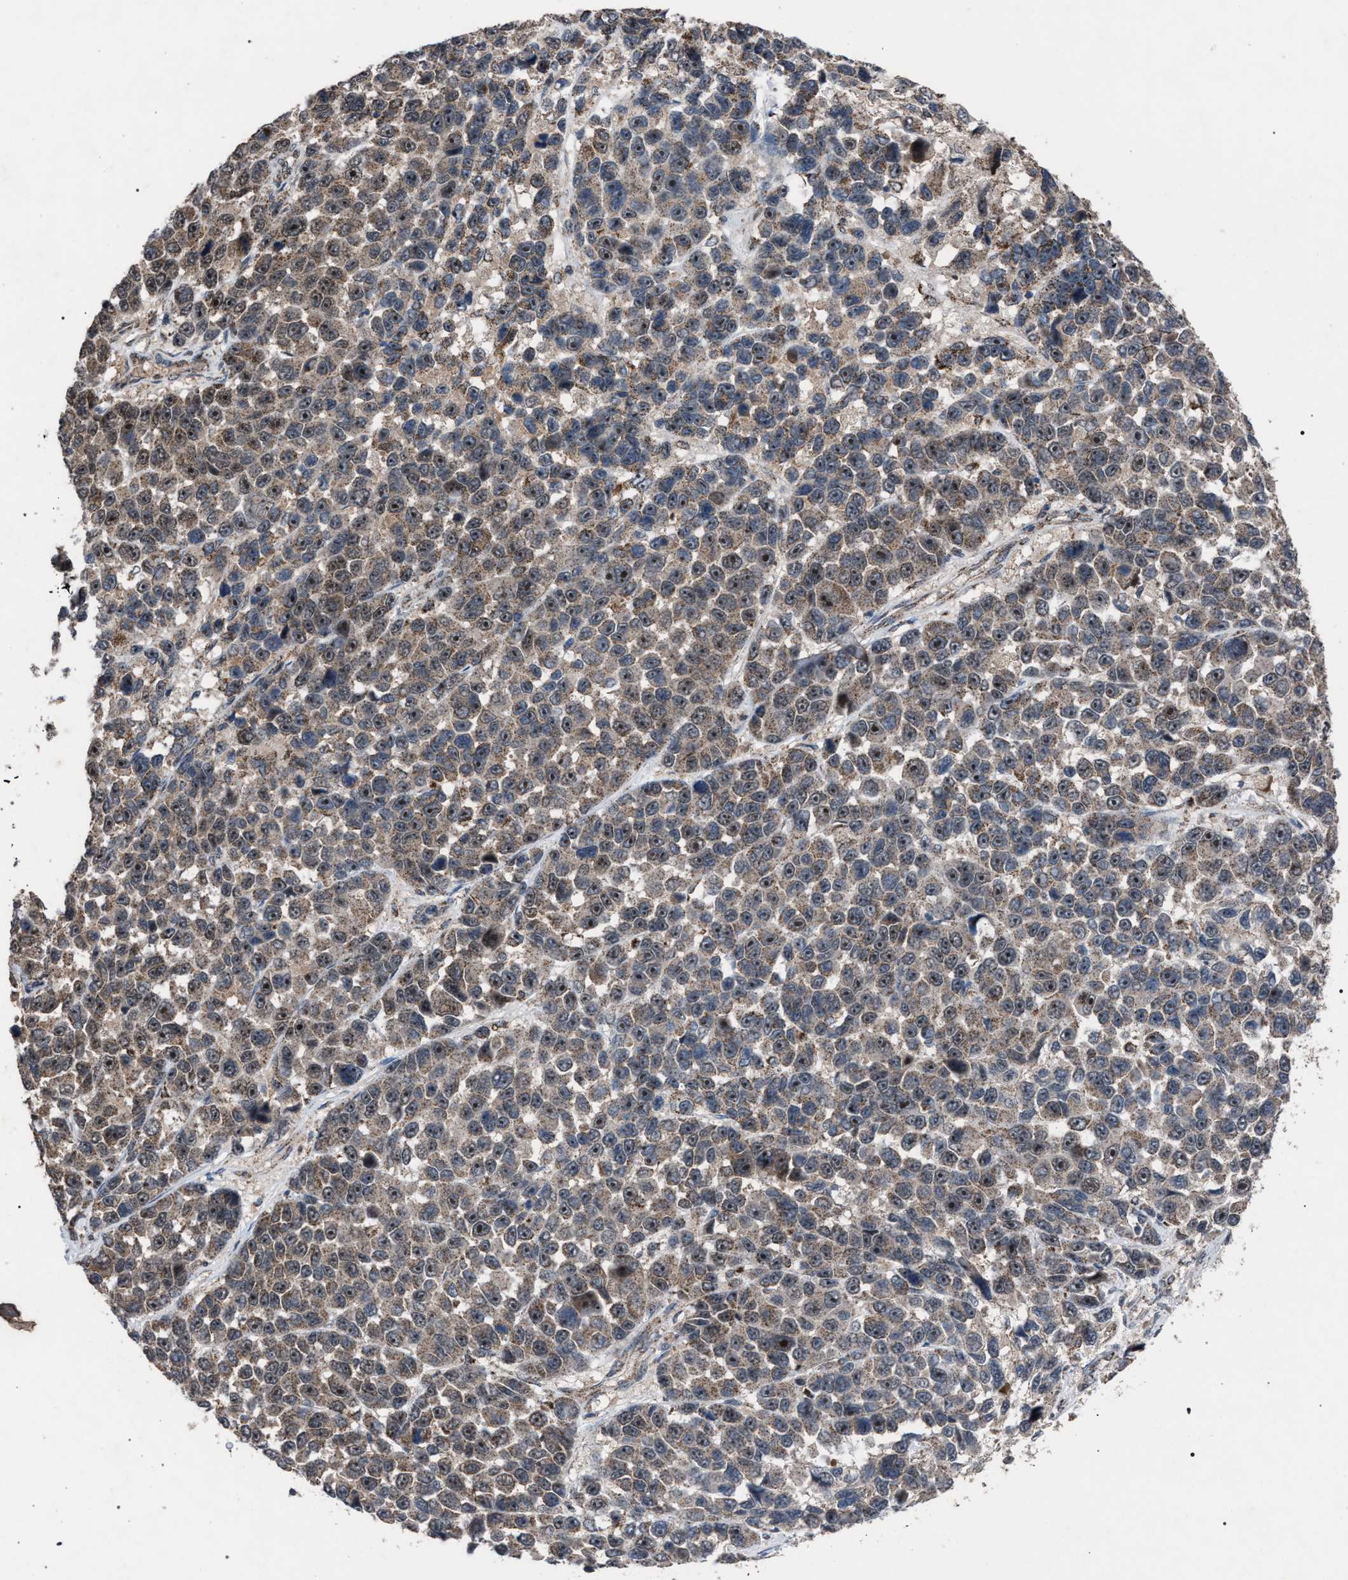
{"staining": {"intensity": "moderate", "quantity": ">75%", "location": "cytoplasmic/membranous,nuclear"}, "tissue": "melanoma", "cell_type": "Tumor cells", "image_type": "cancer", "snomed": [{"axis": "morphology", "description": "Malignant melanoma, NOS"}, {"axis": "topography", "description": "Skin"}], "caption": "This is an image of immunohistochemistry staining of melanoma, which shows moderate expression in the cytoplasmic/membranous and nuclear of tumor cells.", "gene": "HSD17B4", "patient": {"sex": "male", "age": 53}}